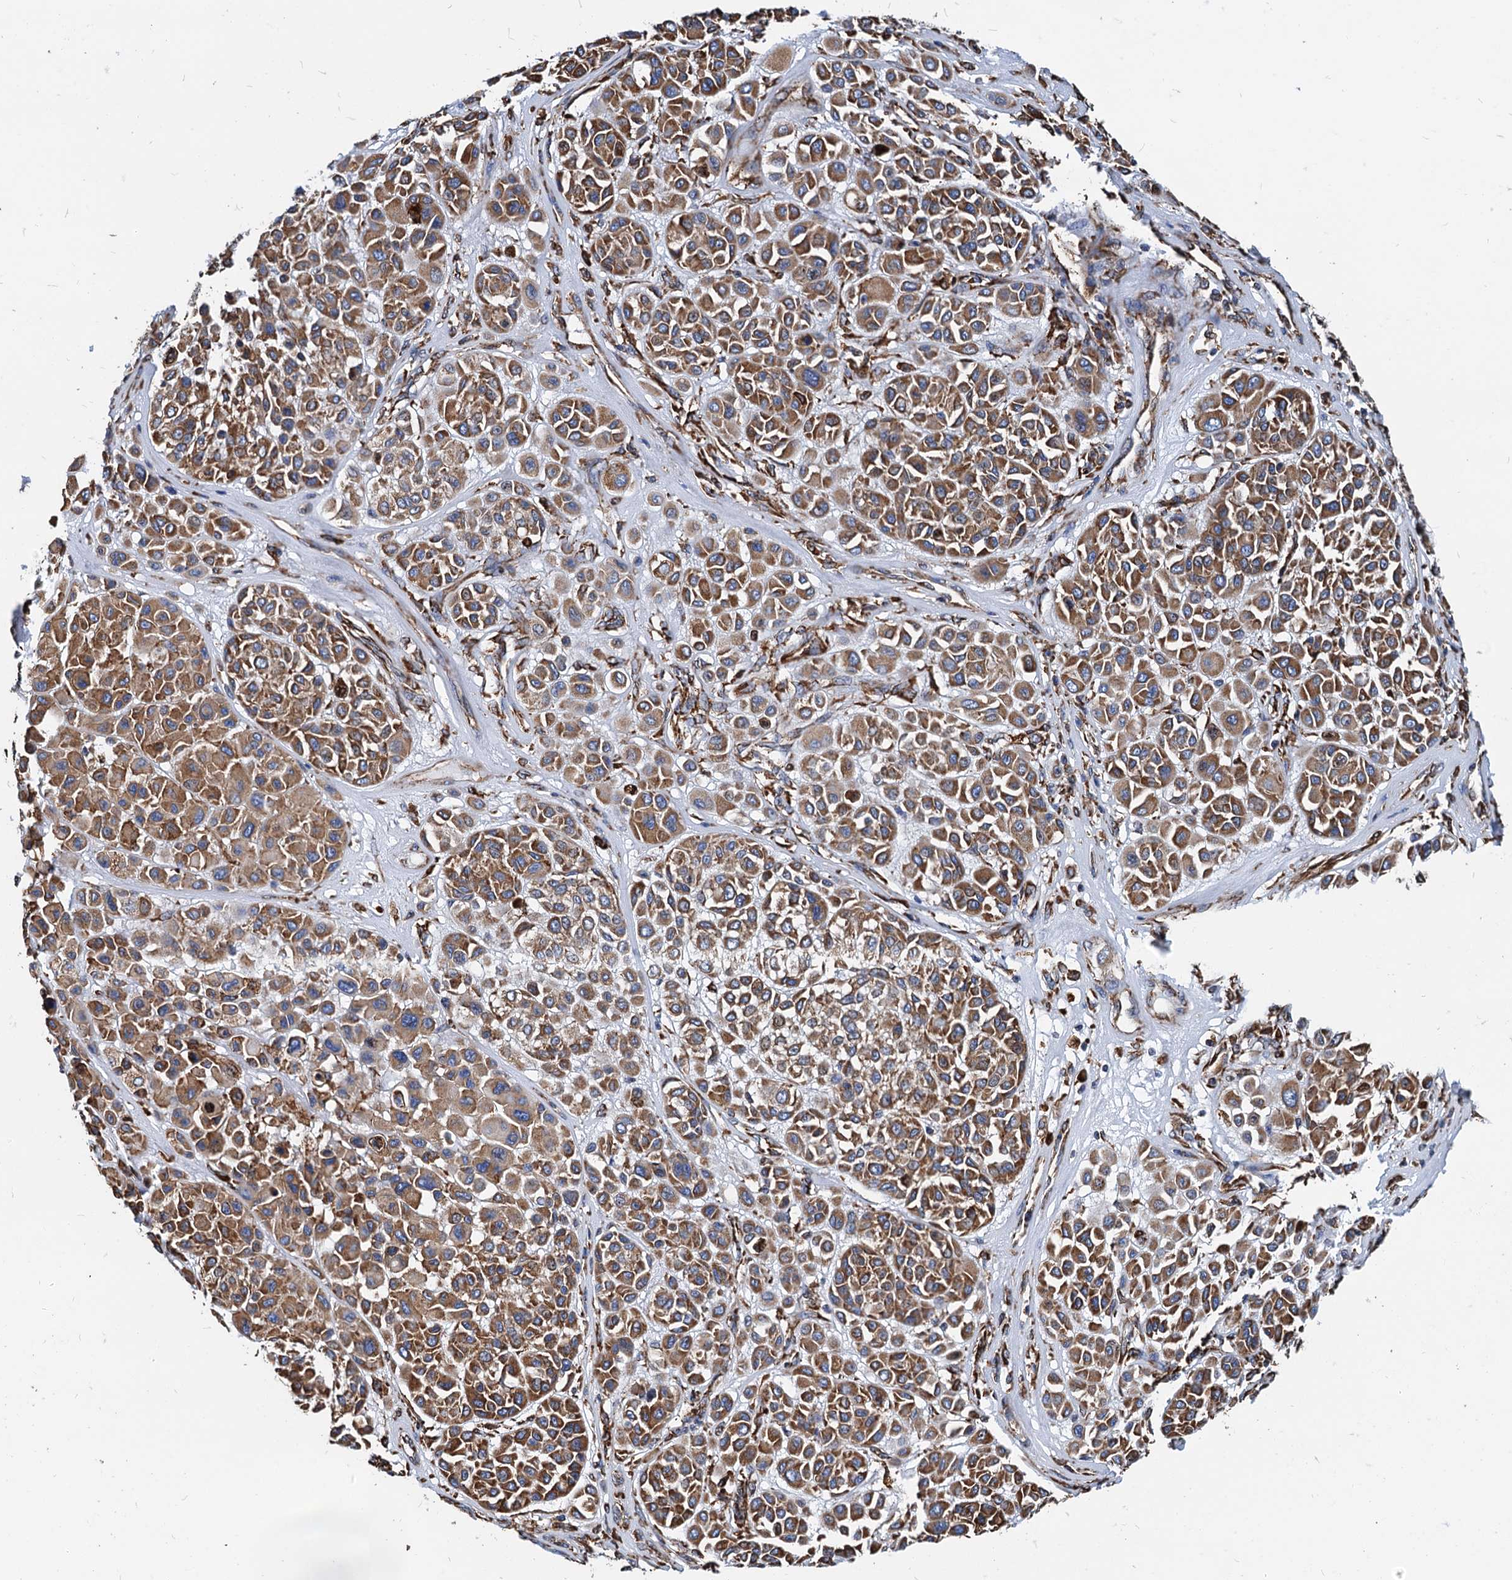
{"staining": {"intensity": "moderate", "quantity": ">75%", "location": "cytoplasmic/membranous"}, "tissue": "melanoma", "cell_type": "Tumor cells", "image_type": "cancer", "snomed": [{"axis": "morphology", "description": "Malignant melanoma, Metastatic site"}, {"axis": "topography", "description": "Soft tissue"}], "caption": "Immunohistochemistry (IHC) (DAB (3,3'-diaminobenzidine)) staining of malignant melanoma (metastatic site) exhibits moderate cytoplasmic/membranous protein expression in about >75% of tumor cells.", "gene": "HSPA5", "patient": {"sex": "male", "age": 41}}